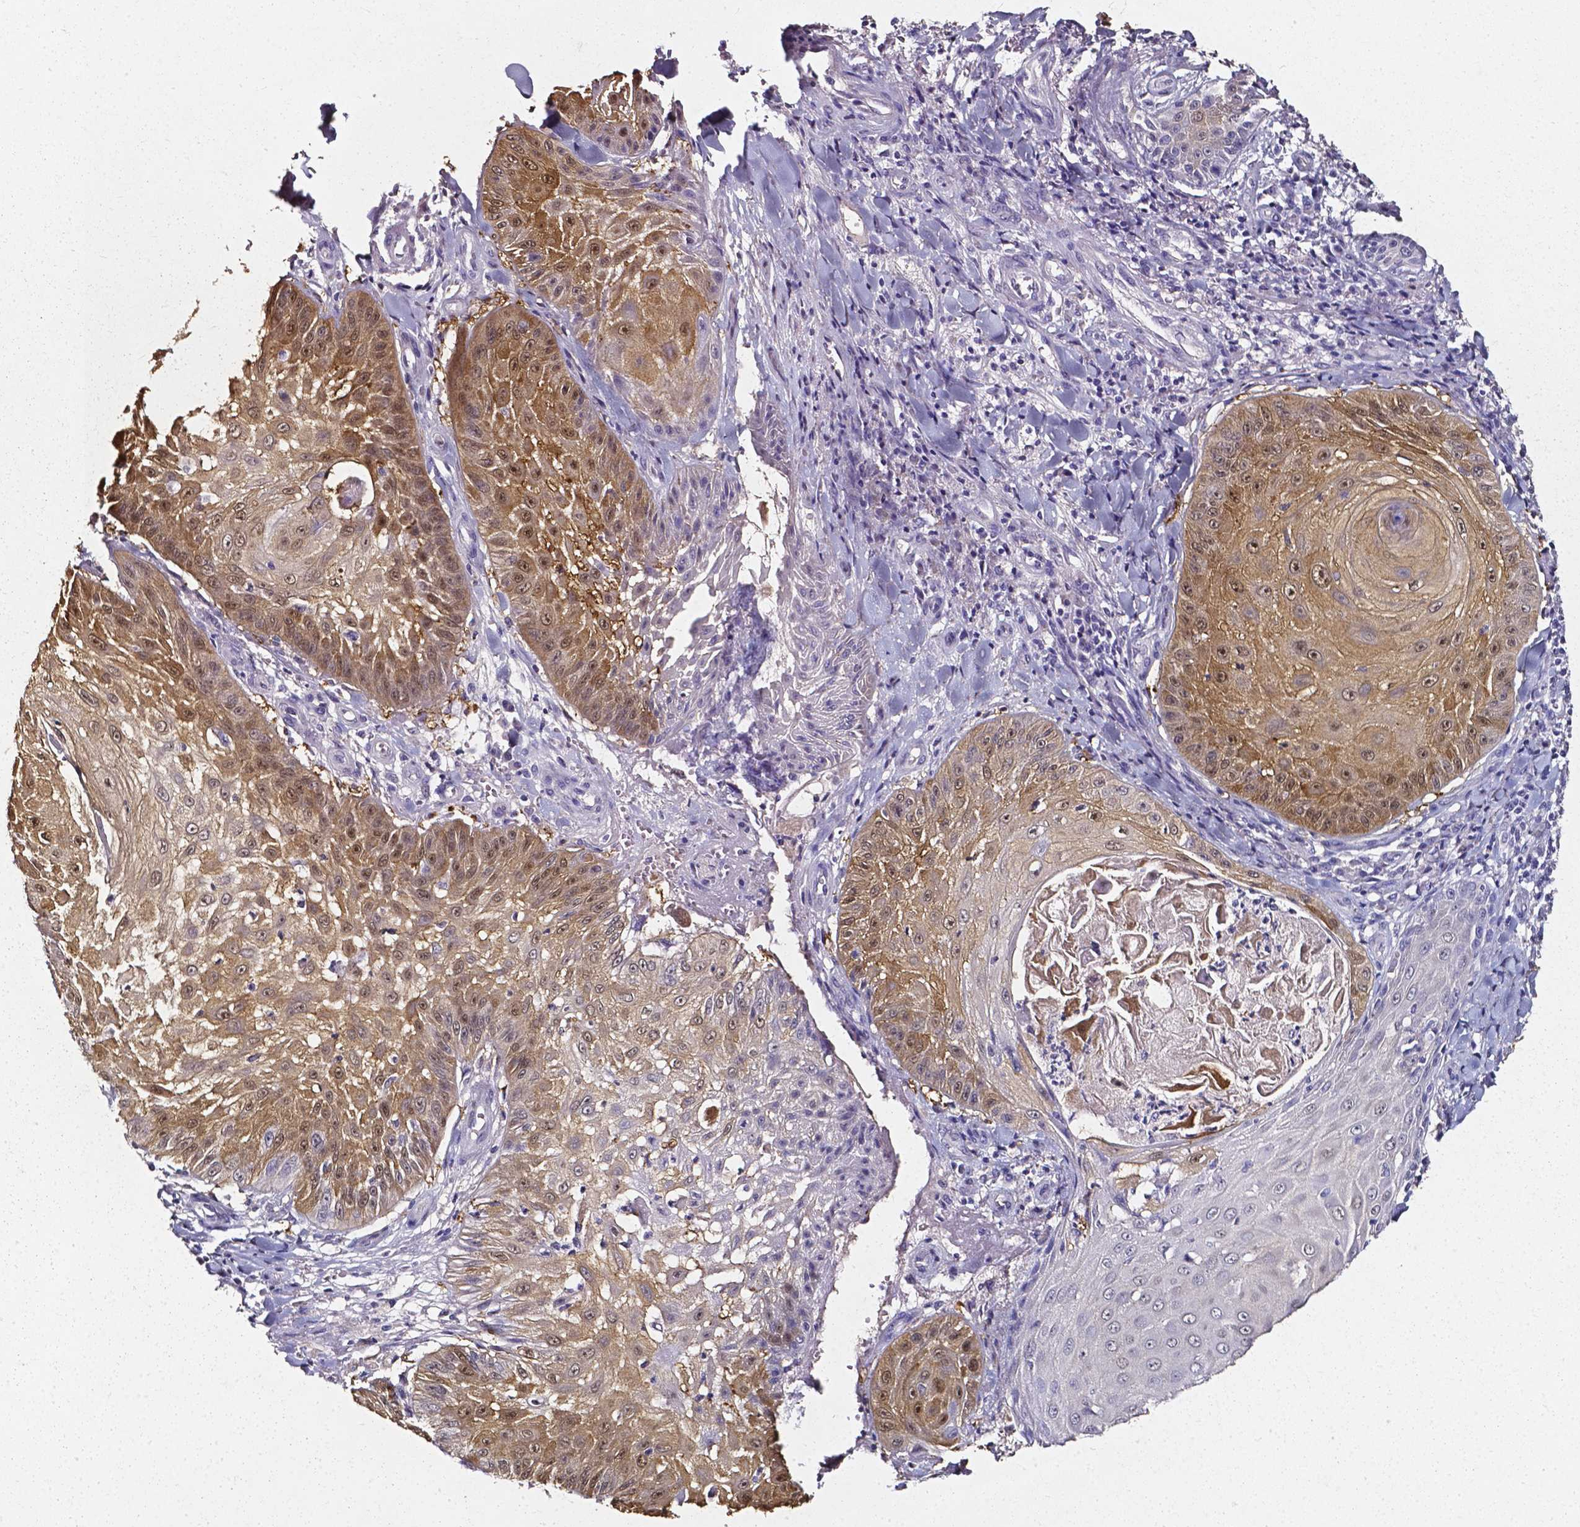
{"staining": {"intensity": "moderate", "quantity": ">75%", "location": "cytoplasmic/membranous,nuclear"}, "tissue": "skin cancer", "cell_type": "Tumor cells", "image_type": "cancer", "snomed": [{"axis": "morphology", "description": "Squamous cell carcinoma, NOS"}, {"axis": "topography", "description": "Skin"}], "caption": "A brown stain labels moderate cytoplasmic/membranous and nuclear expression of a protein in skin cancer tumor cells. Immunohistochemistry stains the protein in brown and the nuclei are stained blue.", "gene": "AKR1B10", "patient": {"sex": "male", "age": 70}}